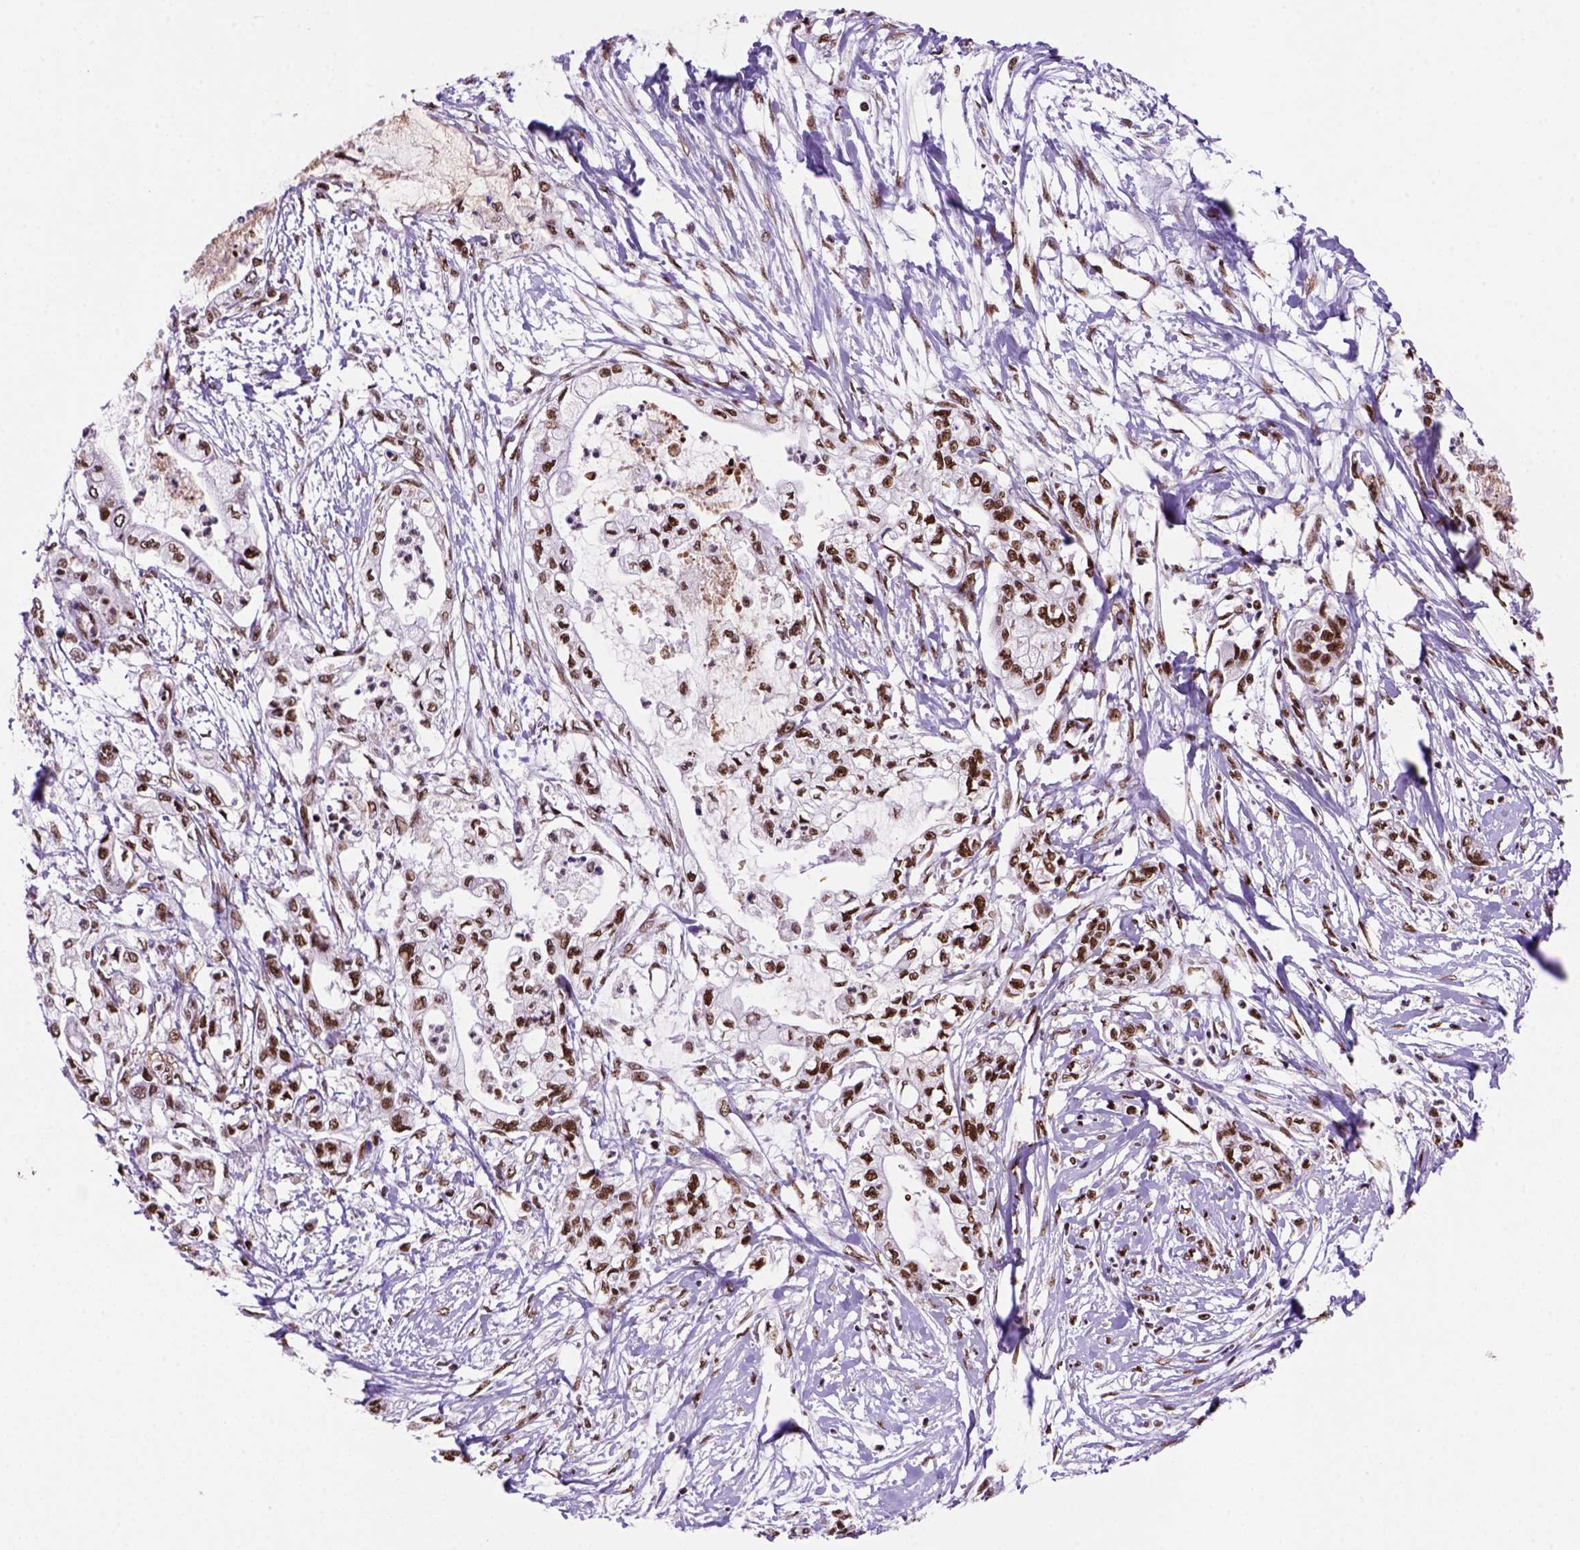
{"staining": {"intensity": "moderate", "quantity": ">75%", "location": "nuclear"}, "tissue": "pancreatic cancer", "cell_type": "Tumor cells", "image_type": "cancer", "snomed": [{"axis": "morphology", "description": "Adenocarcinoma, NOS"}, {"axis": "topography", "description": "Pancreas"}], "caption": "This histopathology image demonstrates pancreatic cancer (adenocarcinoma) stained with IHC to label a protein in brown. The nuclear of tumor cells show moderate positivity for the protein. Nuclei are counter-stained blue.", "gene": "NSMCE2", "patient": {"sex": "male", "age": 54}}